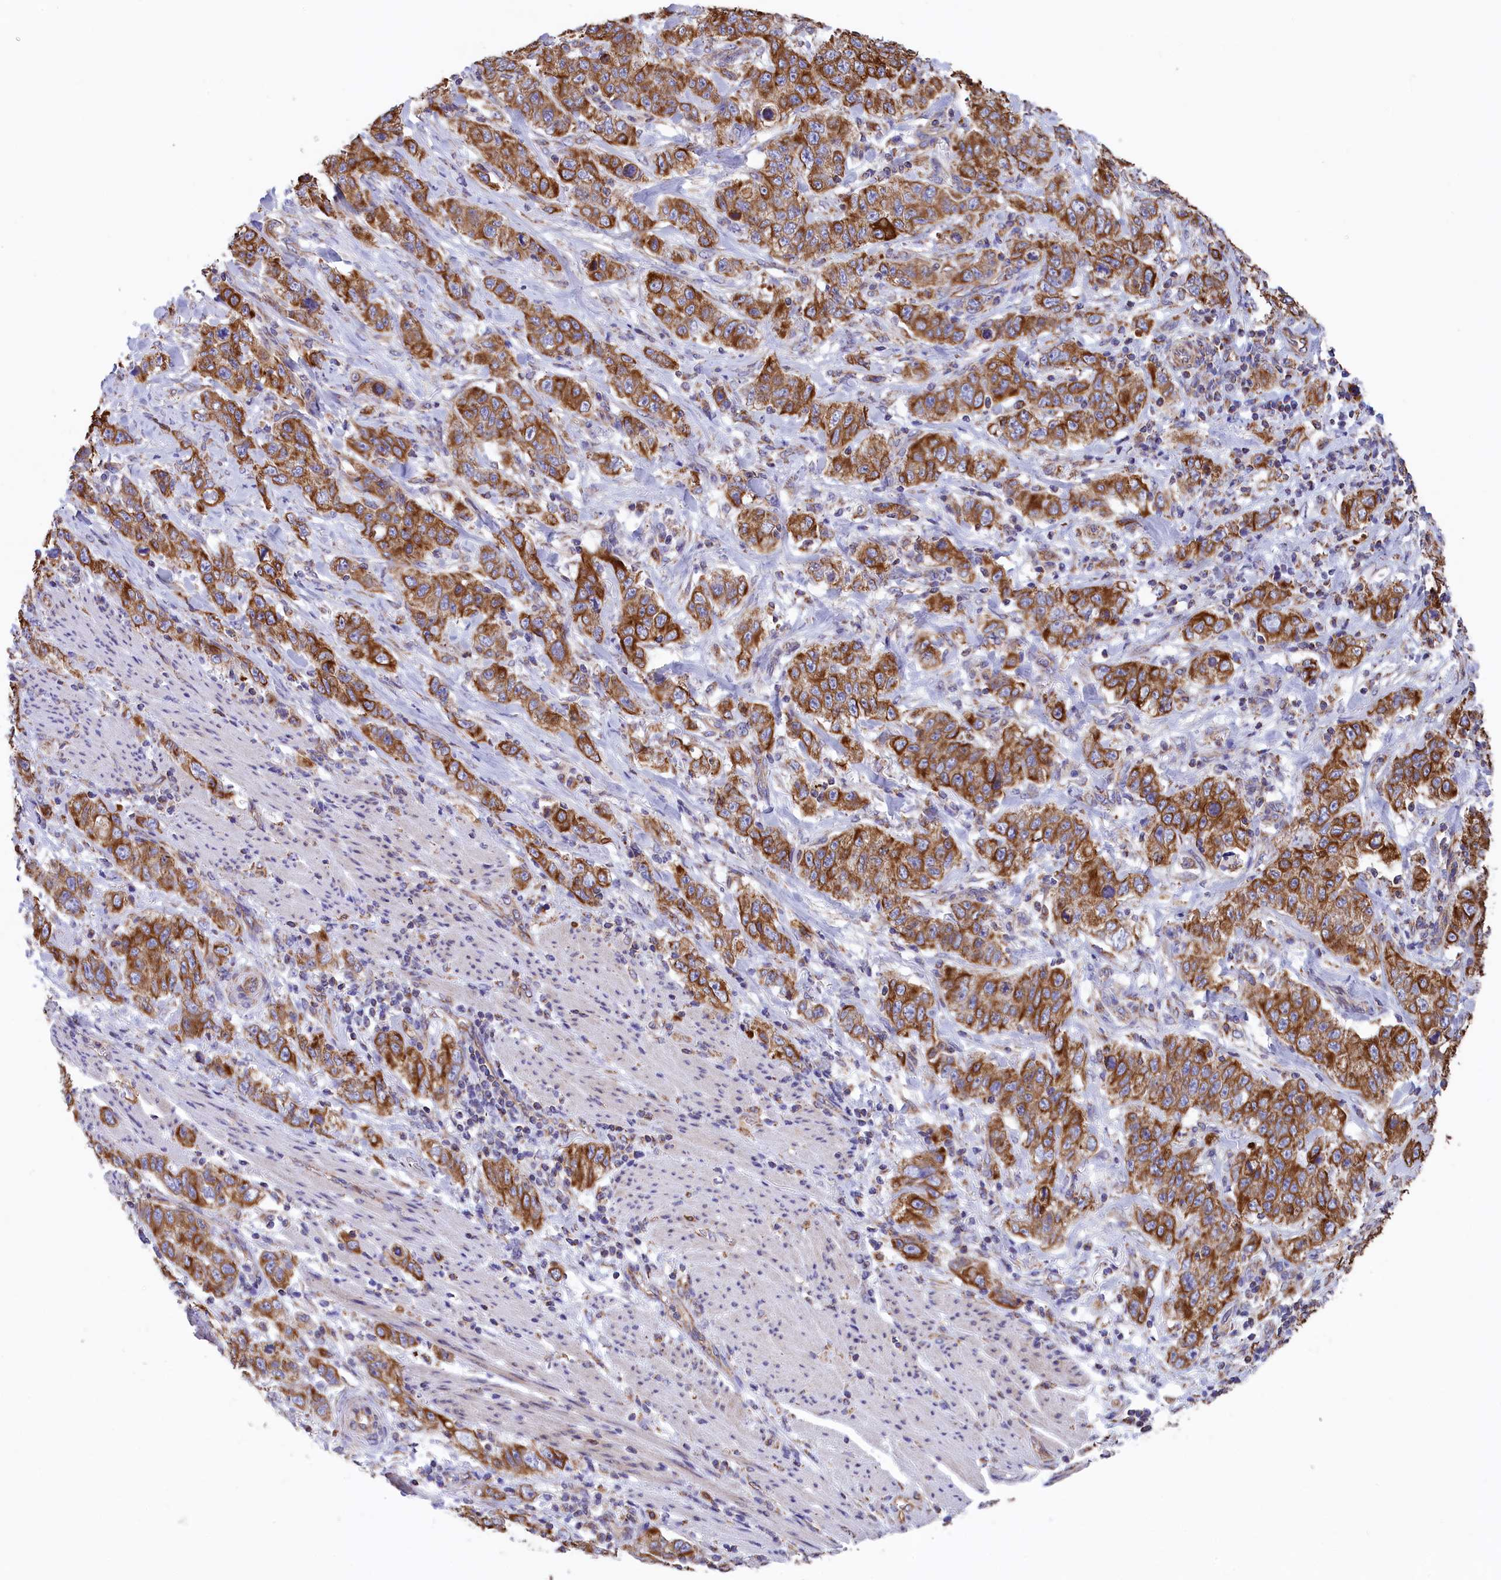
{"staining": {"intensity": "moderate", "quantity": ">75%", "location": "cytoplasmic/membranous"}, "tissue": "stomach cancer", "cell_type": "Tumor cells", "image_type": "cancer", "snomed": [{"axis": "morphology", "description": "Adenocarcinoma, NOS"}, {"axis": "topography", "description": "Stomach"}], "caption": "Brown immunohistochemical staining in stomach adenocarcinoma reveals moderate cytoplasmic/membranous staining in approximately >75% of tumor cells.", "gene": "GATB", "patient": {"sex": "male", "age": 48}}